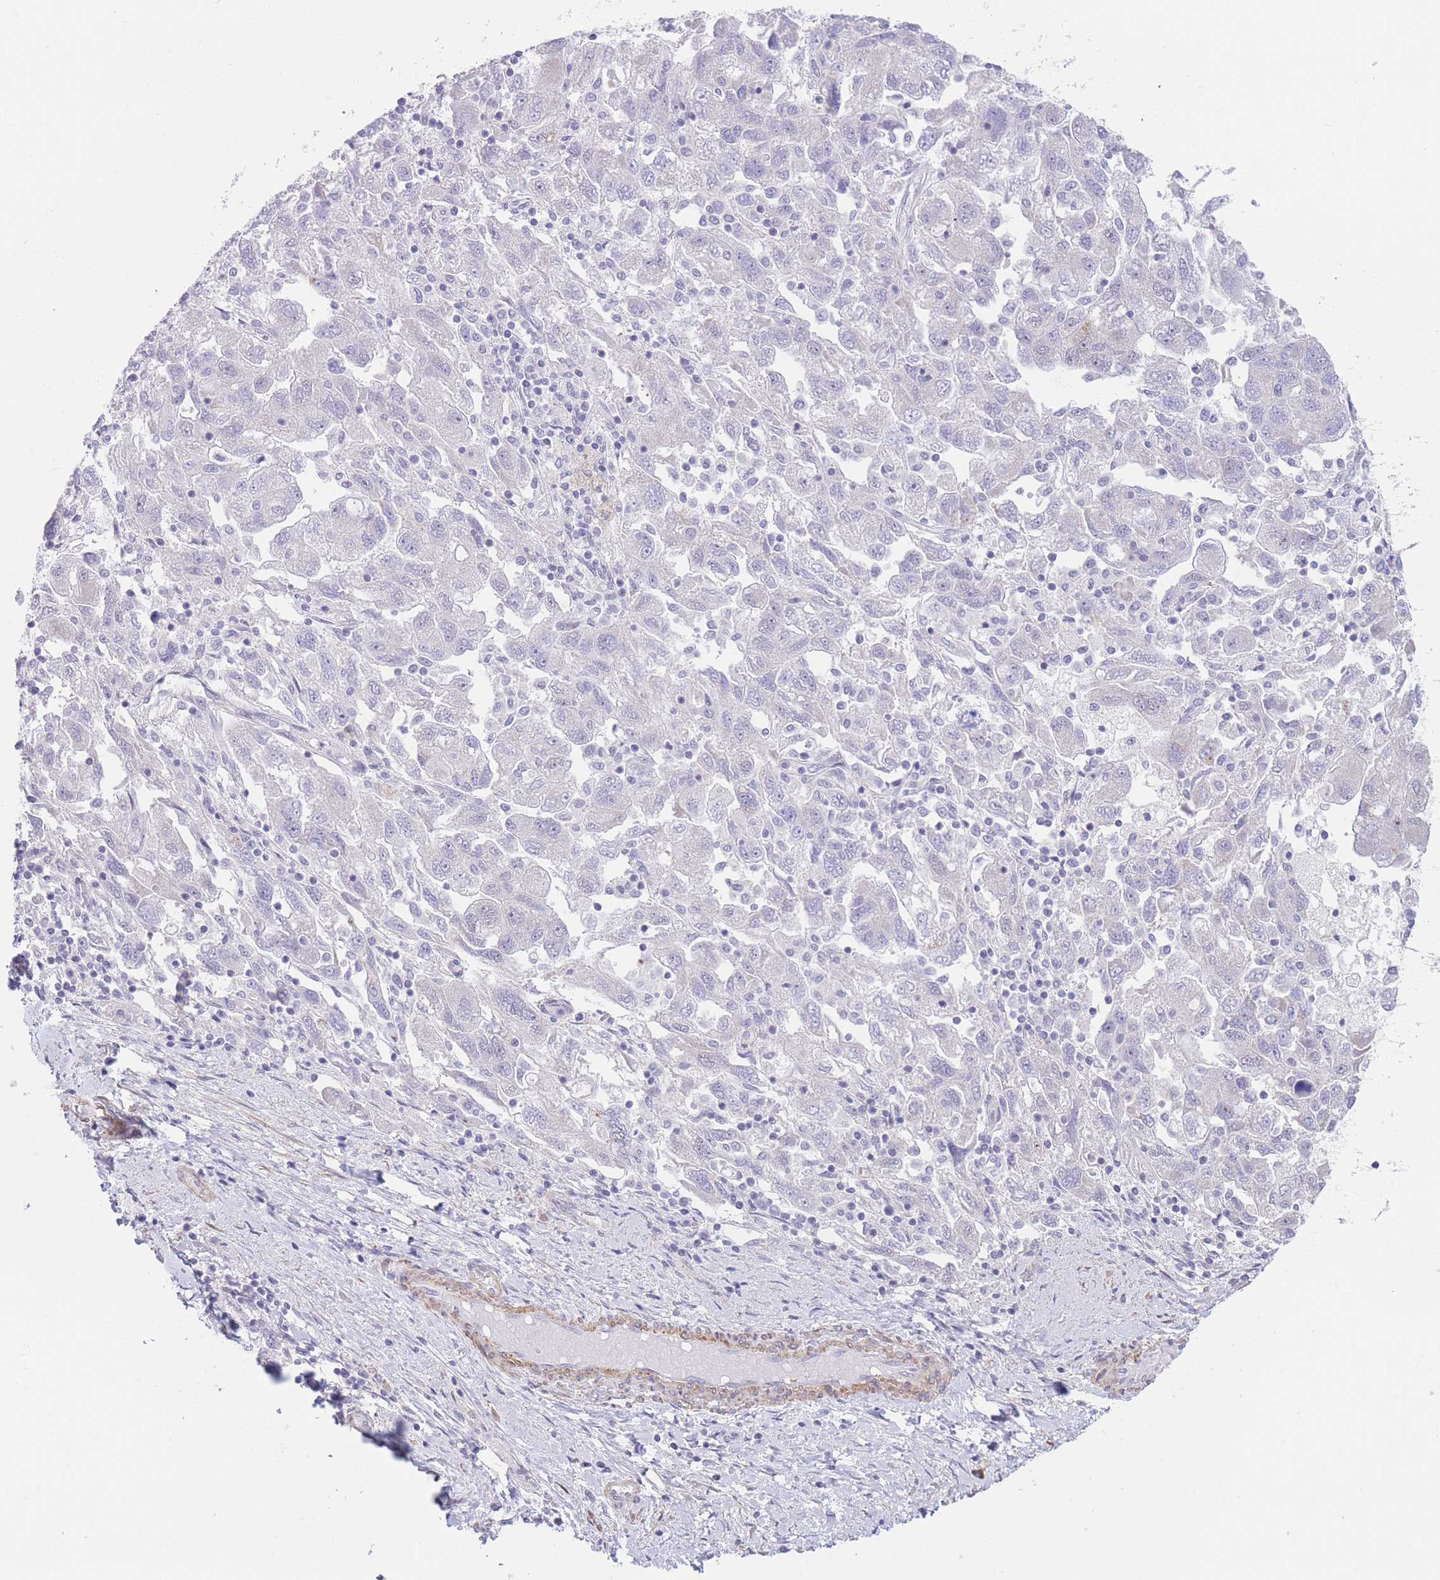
{"staining": {"intensity": "negative", "quantity": "none", "location": "none"}, "tissue": "ovarian cancer", "cell_type": "Tumor cells", "image_type": "cancer", "snomed": [{"axis": "morphology", "description": "Carcinoma, NOS"}, {"axis": "morphology", "description": "Cystadenocarcinoma, serous, NOS"}, {"axis": "topography", "description": "Ovary"}], "caption": "Carcinoma (ovarian) was stained to show a protein in brown. There is no significant staining in tumor cells. (IHC, brightfield microscopy, high magnification).", "gene": "ASAP3", "patient": {"sex": "female", "age": 69}}